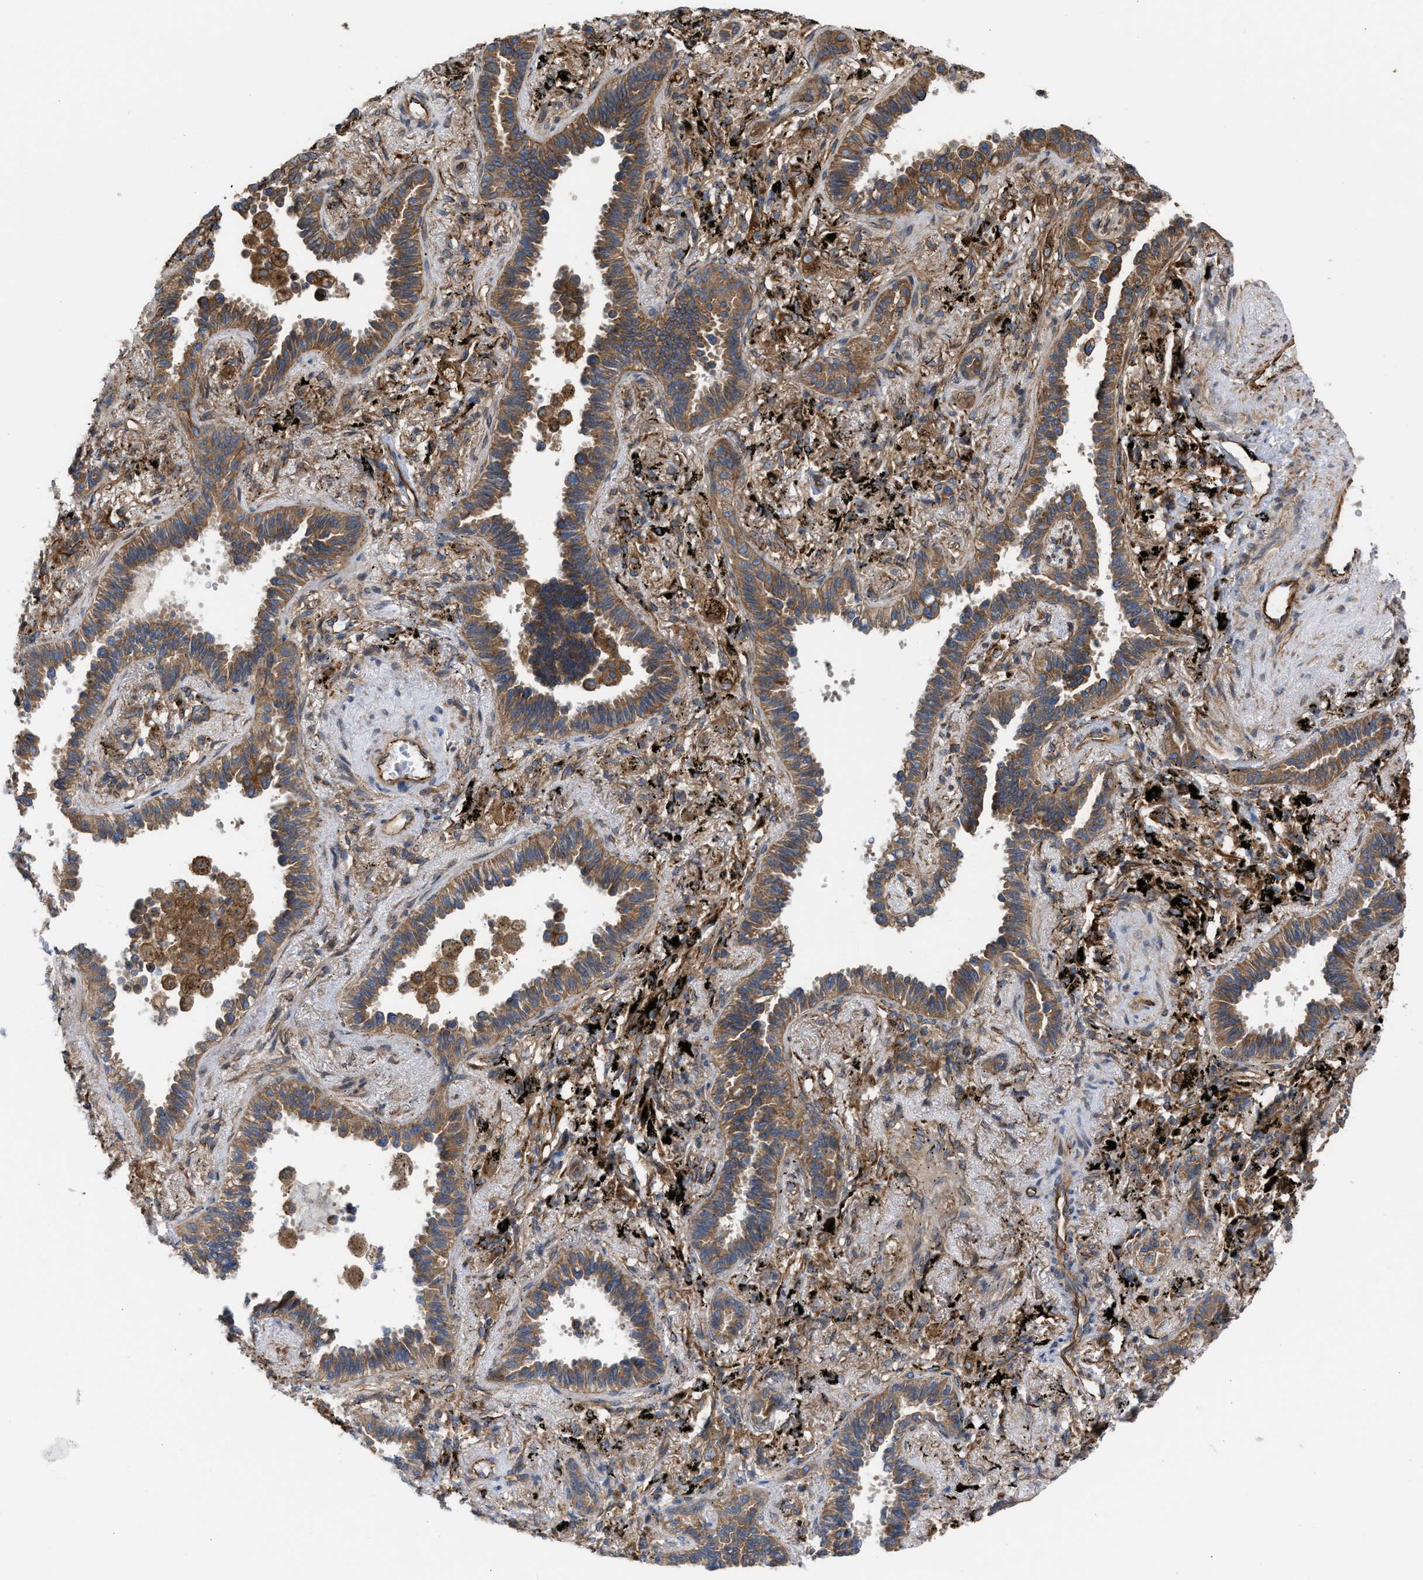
{"staining": {"intensity": "moderate", "quantity": ">75%", "location": "cytoplasmic/membranous"}, "tissue": "lung cancer", "cell_type": "Tumor cells", "image_type": "cancer", "snomed": [{"axis": "morphology", "description": "Adenocarcinoma, NOS"}, {"axis": "topography", "description": "Lung"}], "caption": "IHC (DAB (3,3'-diaminobenzidine)) staining of lung adenocarcinoma demonstrates moderate cytoplasmic/membranous protein staining in about >75% of tumor cells.", "gene": "EPS15L1", "patient": {"sex": "male", "age": 59}}